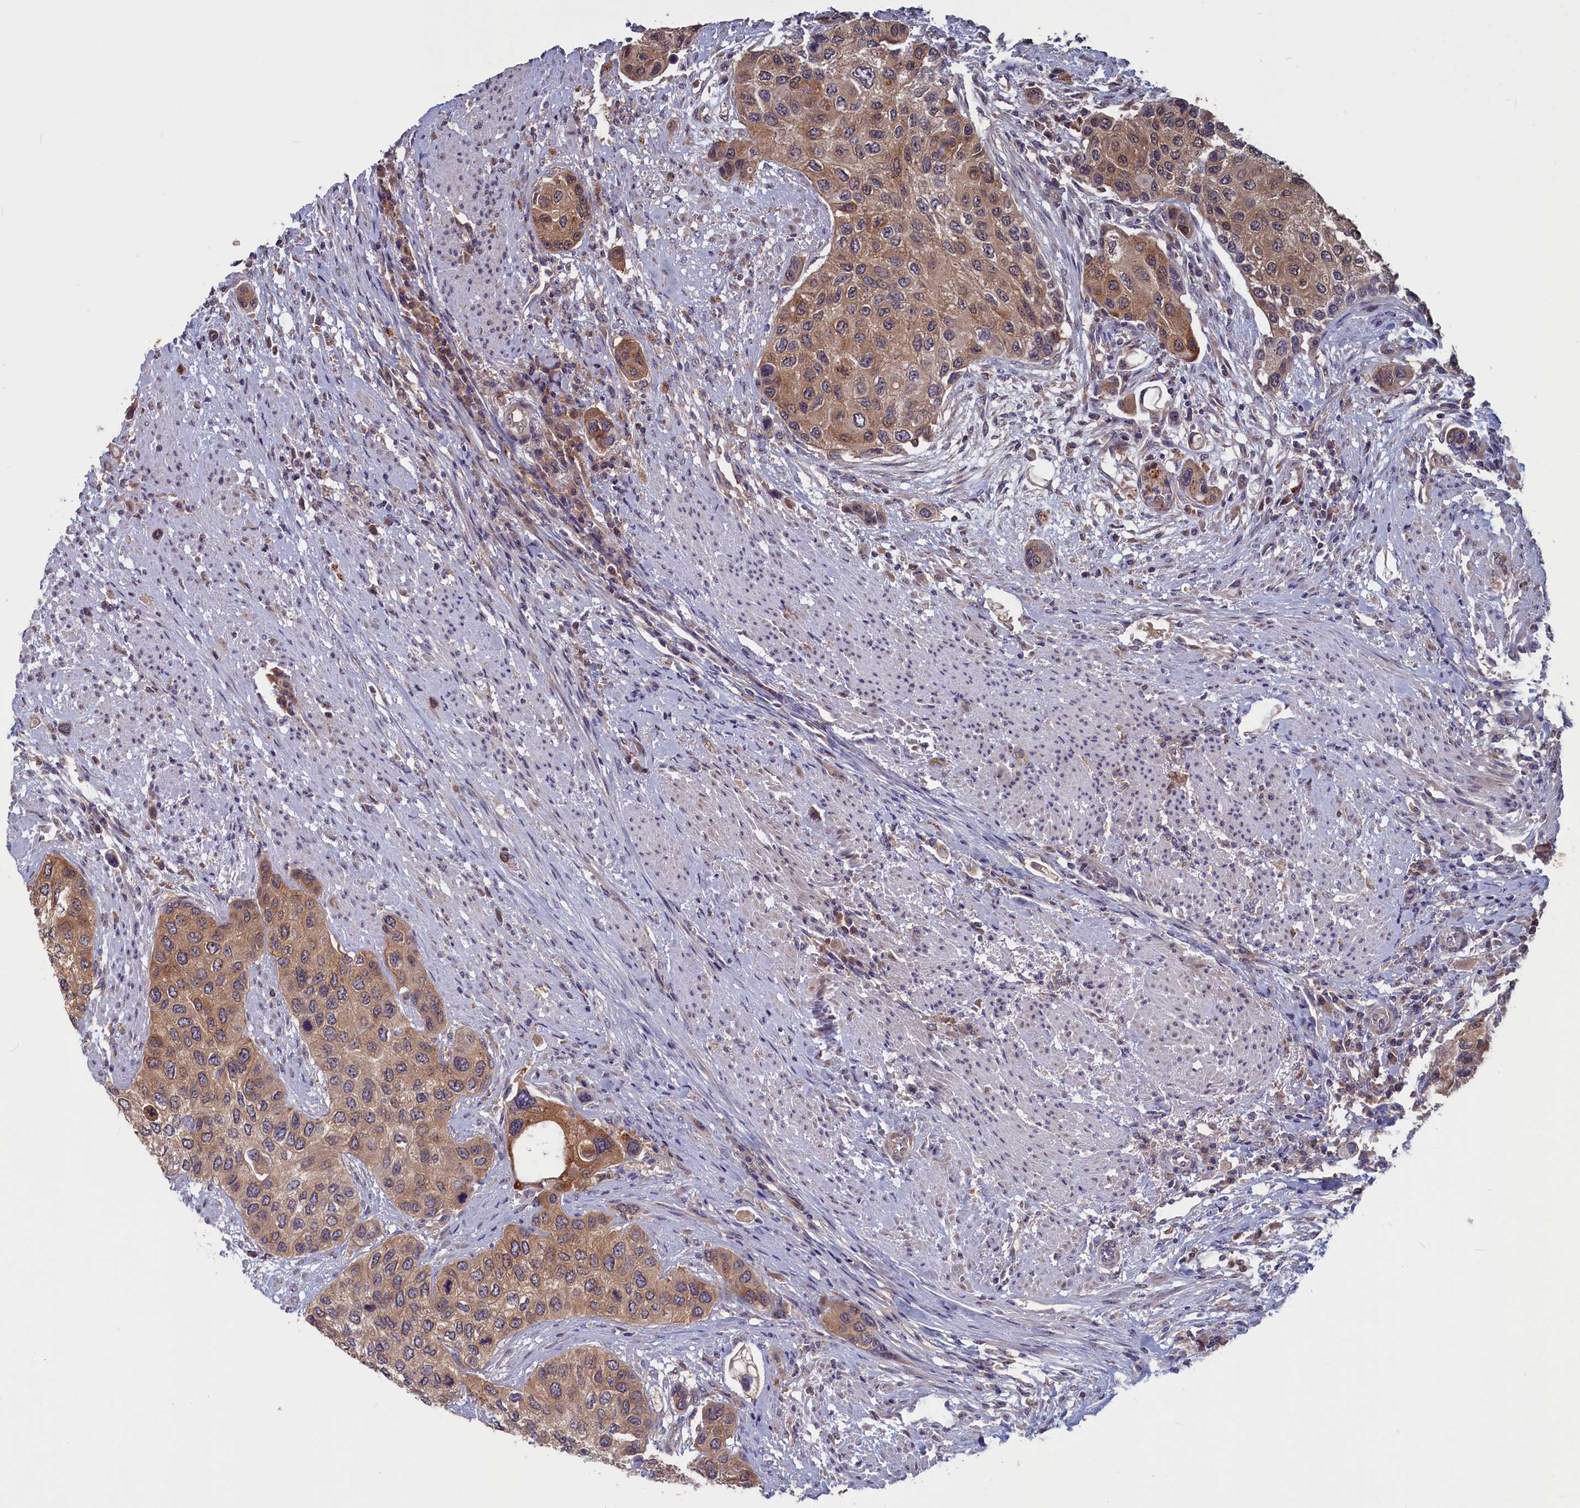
{"staining": {"intensity": "moderate", "quantity": ">75%", "location": "cytoplasmic/membranous"}, "tissue": "urothelial cancer", "cell_type": "Tumor cells", "image_type": "cancer", "snomed": [{"axis": "morphology", "description": "Urothelial carcinoma, High grade"}, {"axis": "topography", "description": "Urinary bladder"}], "caption": "Protein analysis of urothelial cancer tissue reveals moderate cytoplasmic/membranous expression in approximately >75% of tumor cells.", "gene": "CACTIN", "patient": {"sex": "female", "age": 56}}